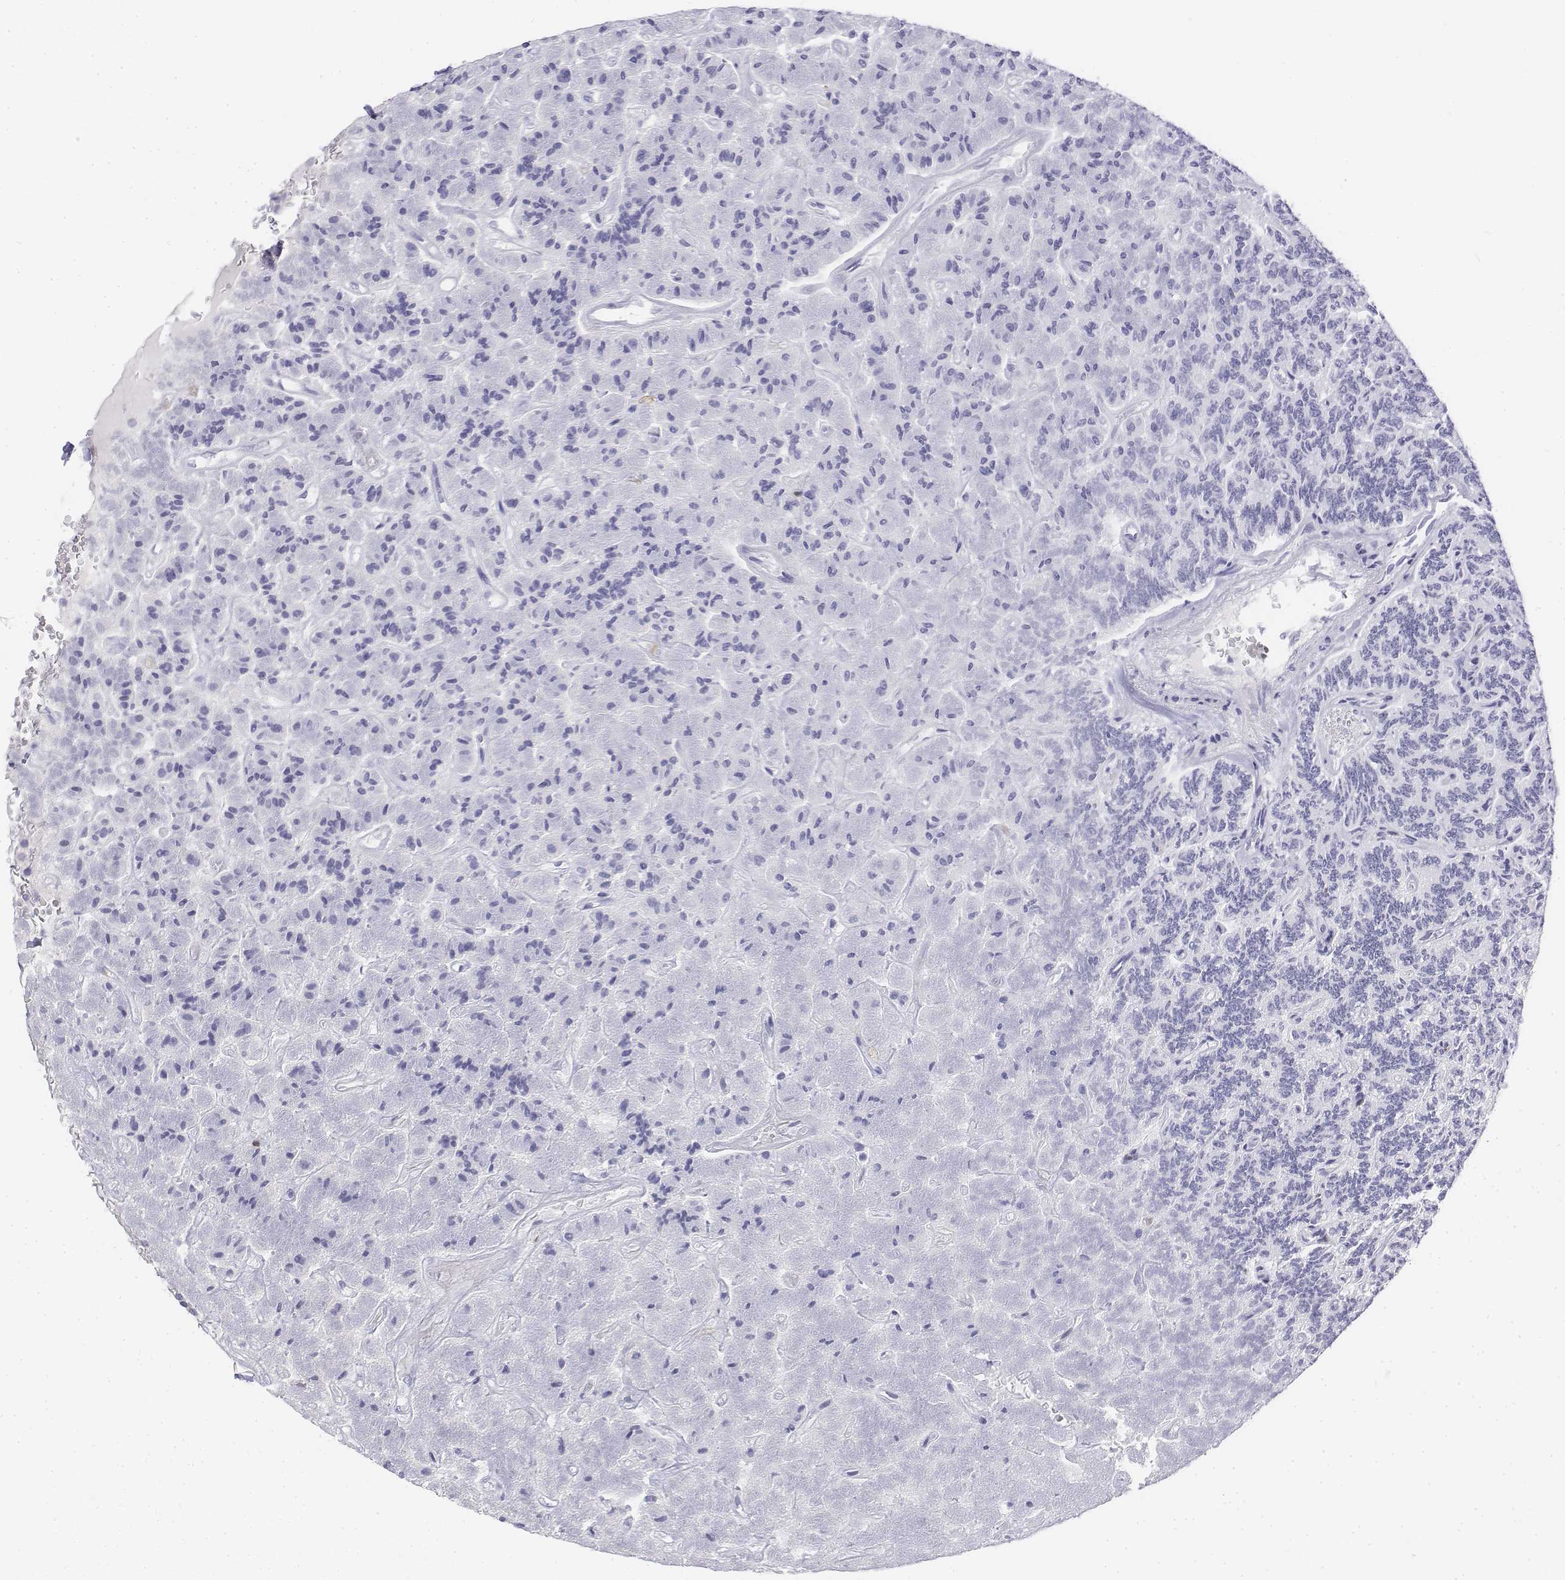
{"staining": {"intensity": "negative", "quantity": "none", "location": "none"}, "tissue": "carcinoid", "cell_type": "Tumor cells", "image_type": "cancer", "snomed": [{"axis": "morphology", "description": "Carcinoid, malignant, NOS"}, {"axis": "topography", "description": "Pancreas"}], "caption": "A high-resolution image shows immunohistochemistry (IHC) staining of malignant carcinoid, which exhibits no significant expression in tumor cells.", "gene": "CD3E", "patient": {"sex": "male", "age": 36}}